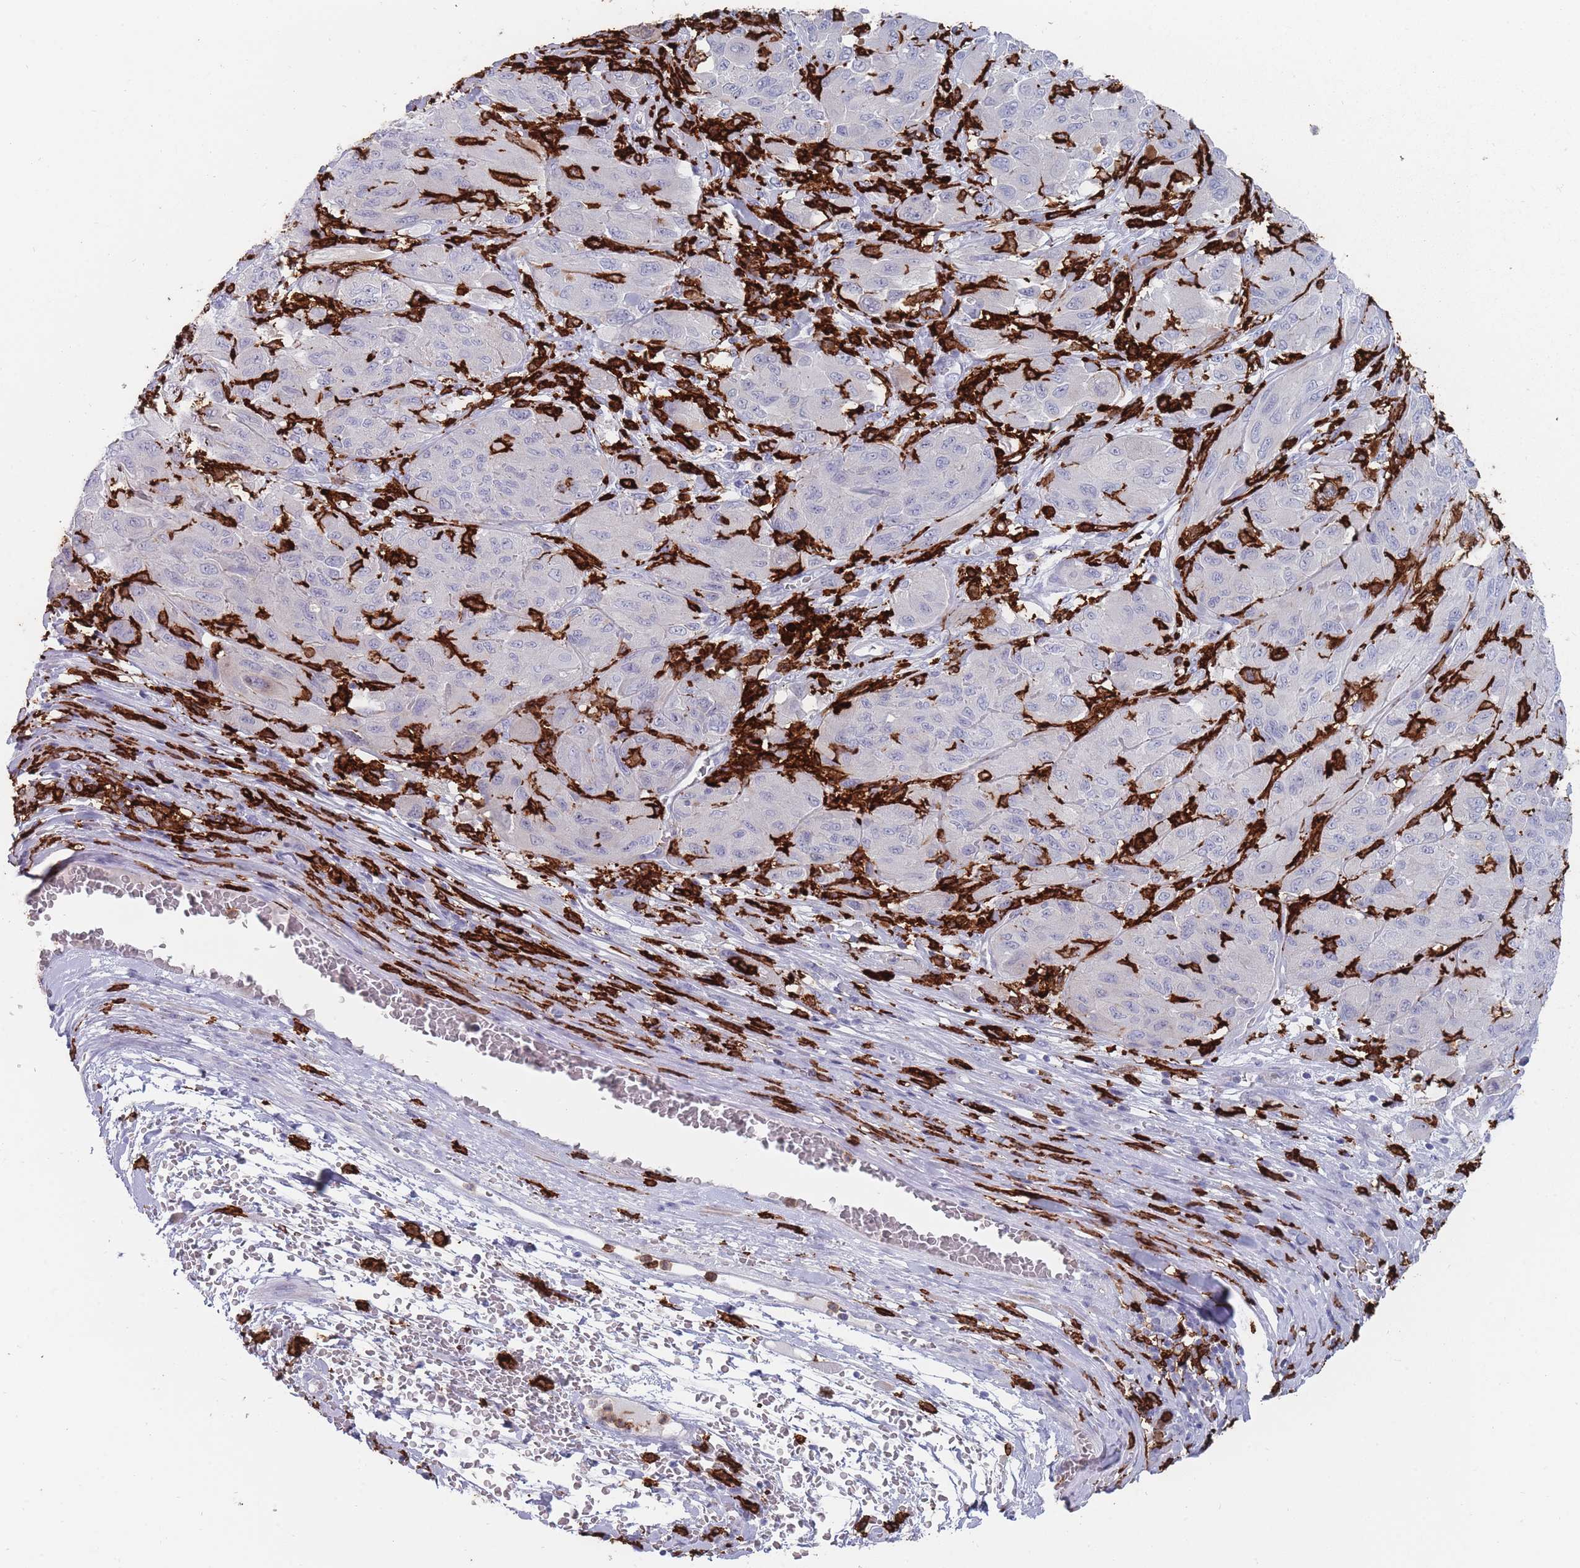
{"staining": {"intensity": "negative", "quantity": "none", "location": "none"}, "tissue": "melanoma", "cell_type": "Tumor cells", "image_type": "cancer", "snomed": [{"axis": "morphology", "description": "Malignant melanoma, NOS"}, {"axis": "topography", "description": "Skin"}], "caption": "The micrograph shows no significant positivity in tumor cells of malignant melanoma. (Stains: DAB (3,3'-diaminobenzidine) immunohistochemistry (IHC) with hematoxylin counter stain, Microscopy: brightfield microscopy at high magnification).", "gene": "AIF1", "patient": {"sex": "female", "age": 91}}